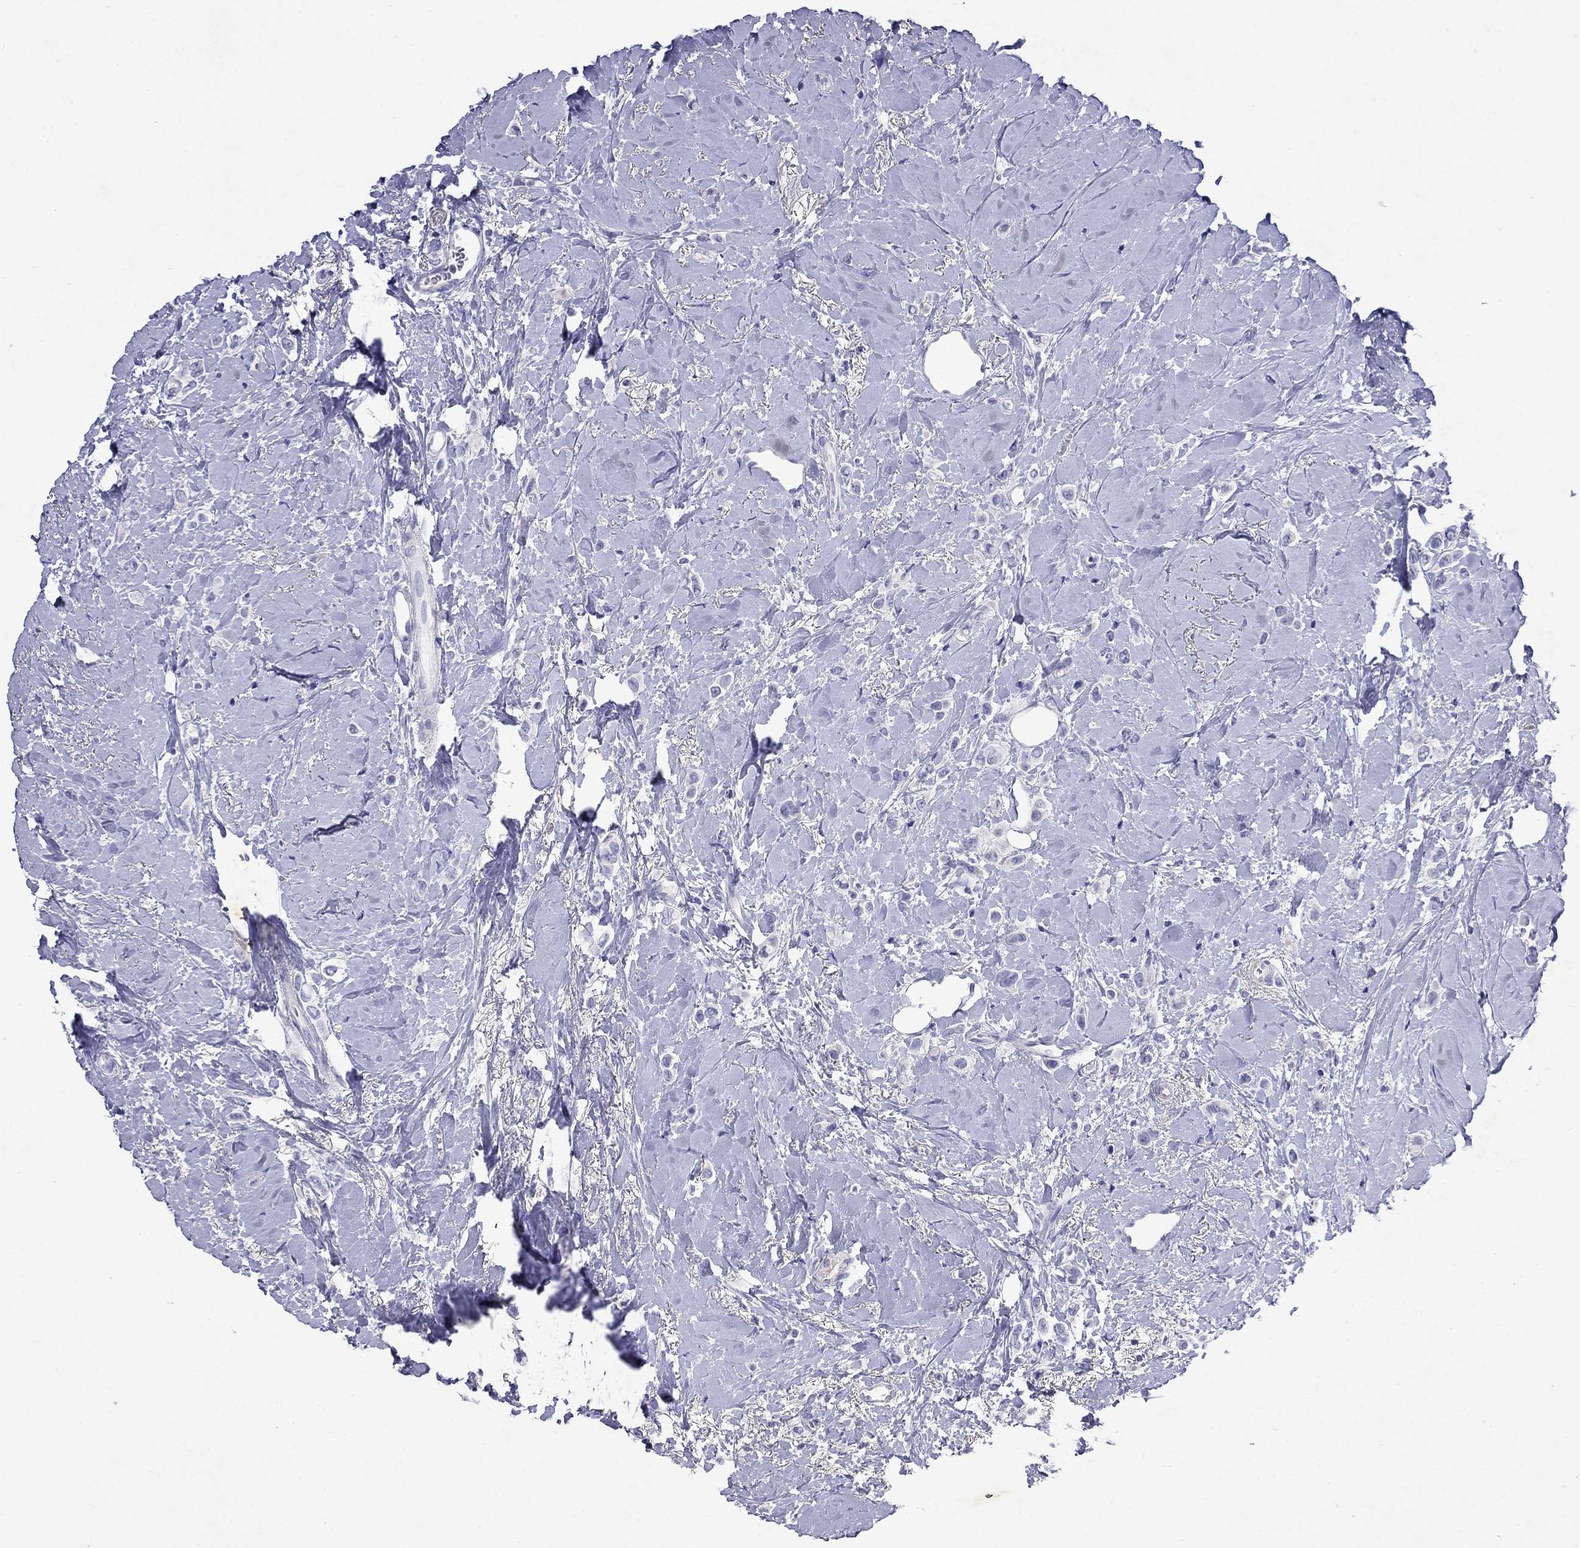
{"staining": {"intensity": "negative", "quantity": "none", "location": "none"}, "tissue": "breast cancer", "cell_type": "Tumor cells", "image_type": "cancer", "snomed": [{"axis": "morphology", "description": "Lobular carcinoma"}, {"axis": "topography", "description": "Breast"}], "caption": "Immunohistochemistry image of human breast lobular carcinoma stained for a protein (brown), which demonstrates no expression in tumor cells.", "gene": "GNAT3", "patient": {"sex": "female", "age": 66}}